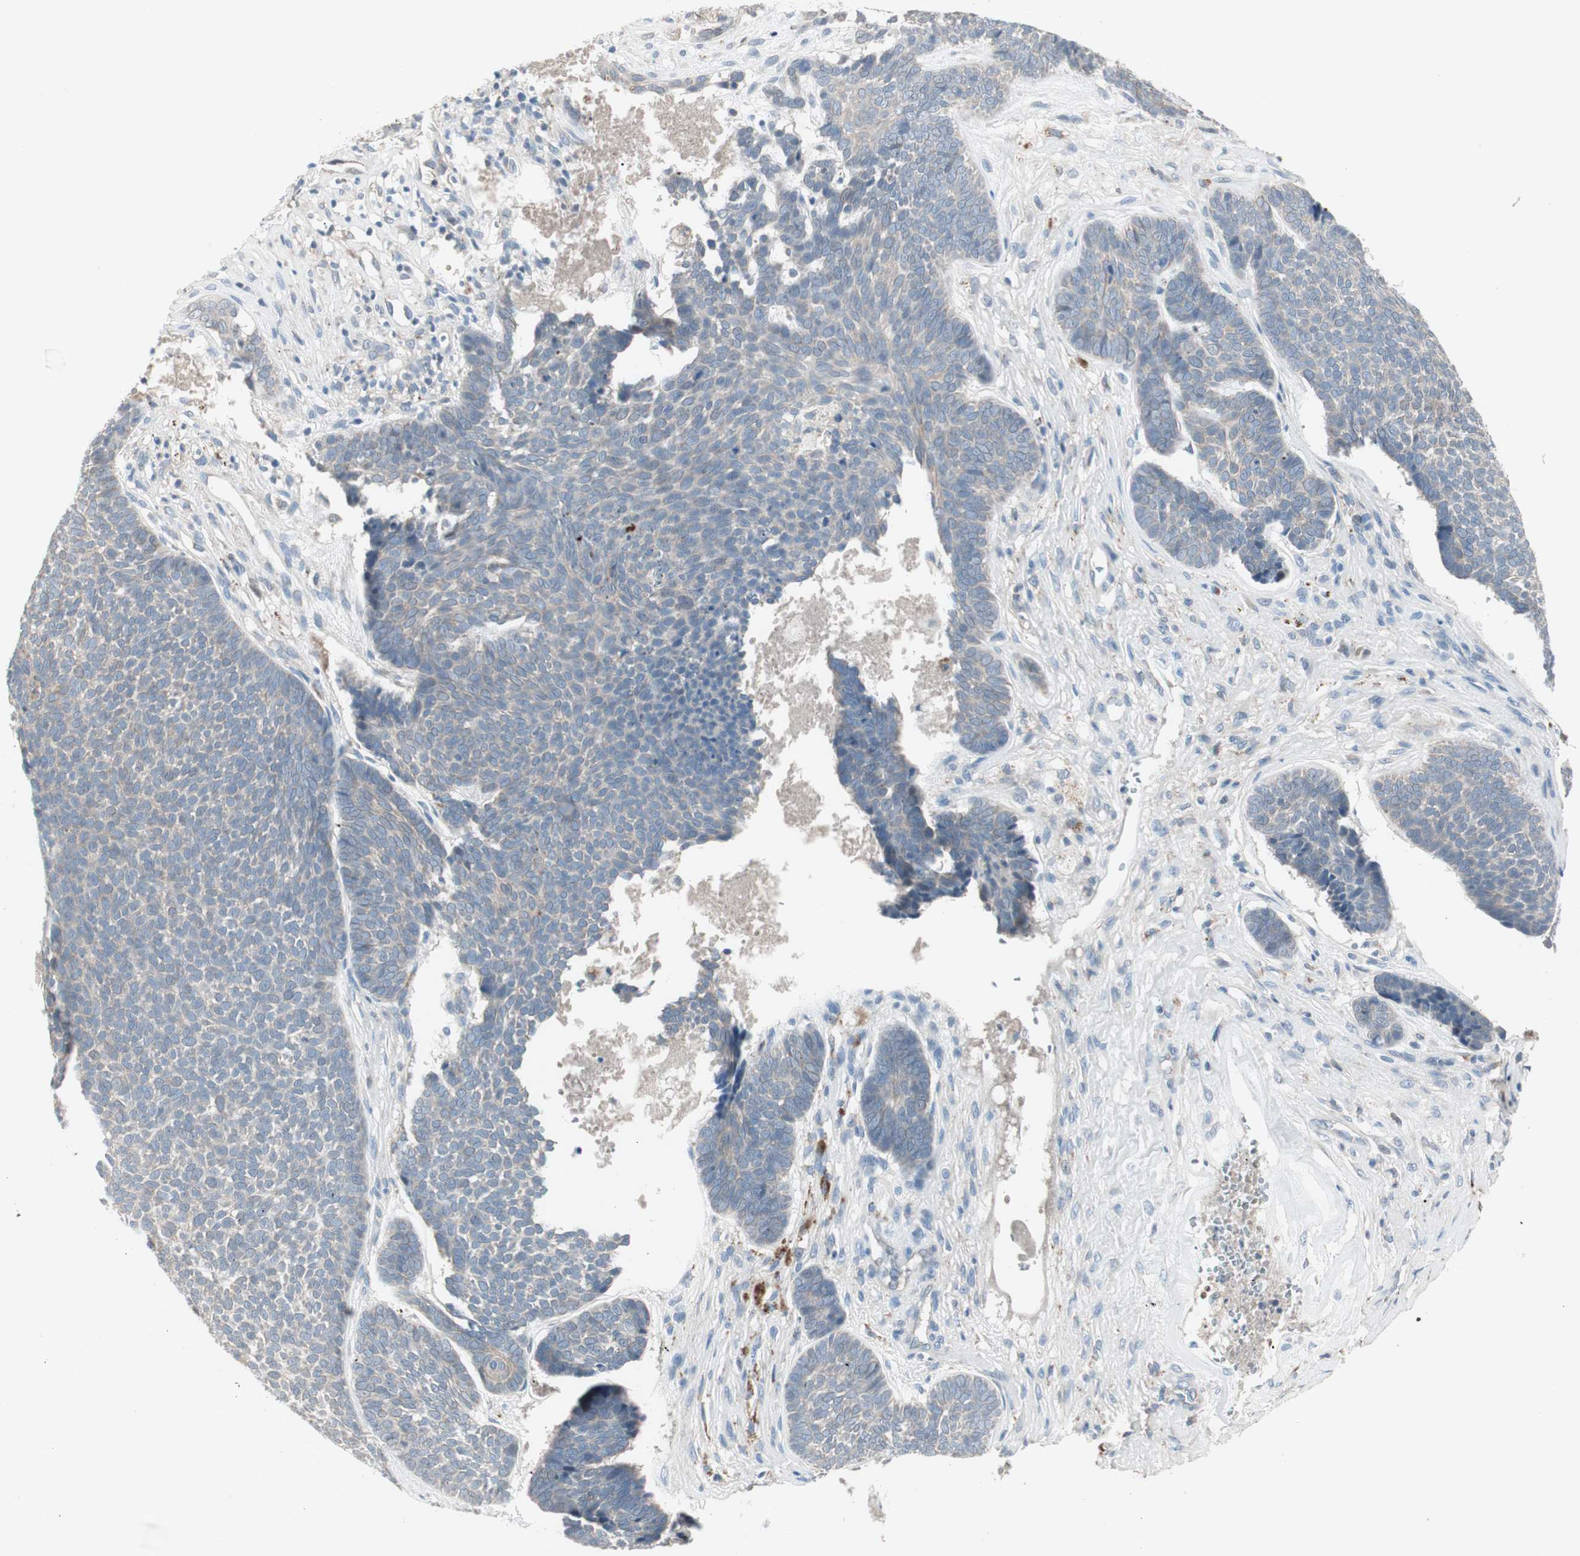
{"staining": {"intensity": "weak", "quantity": "25%-75%", "location": "cytoplasmic/membranous"}, "tissue": "skin cancer", "cell_type": "Tumor cells", "image_type": "cancer", "snomed": [{"axis": "morphology", "description": "Basal cell carcinoma"}, {"axis": "topography", "description": "Skin"}], "caption": "Human skin basal cell carcinoma stained with a brown dye shows weak cytoplasmic/membranous positive positivity in approximately 25%-75% of tumor cells.", "gene": "FGFR4", "patient": {"sex": "male", "age": 84}}